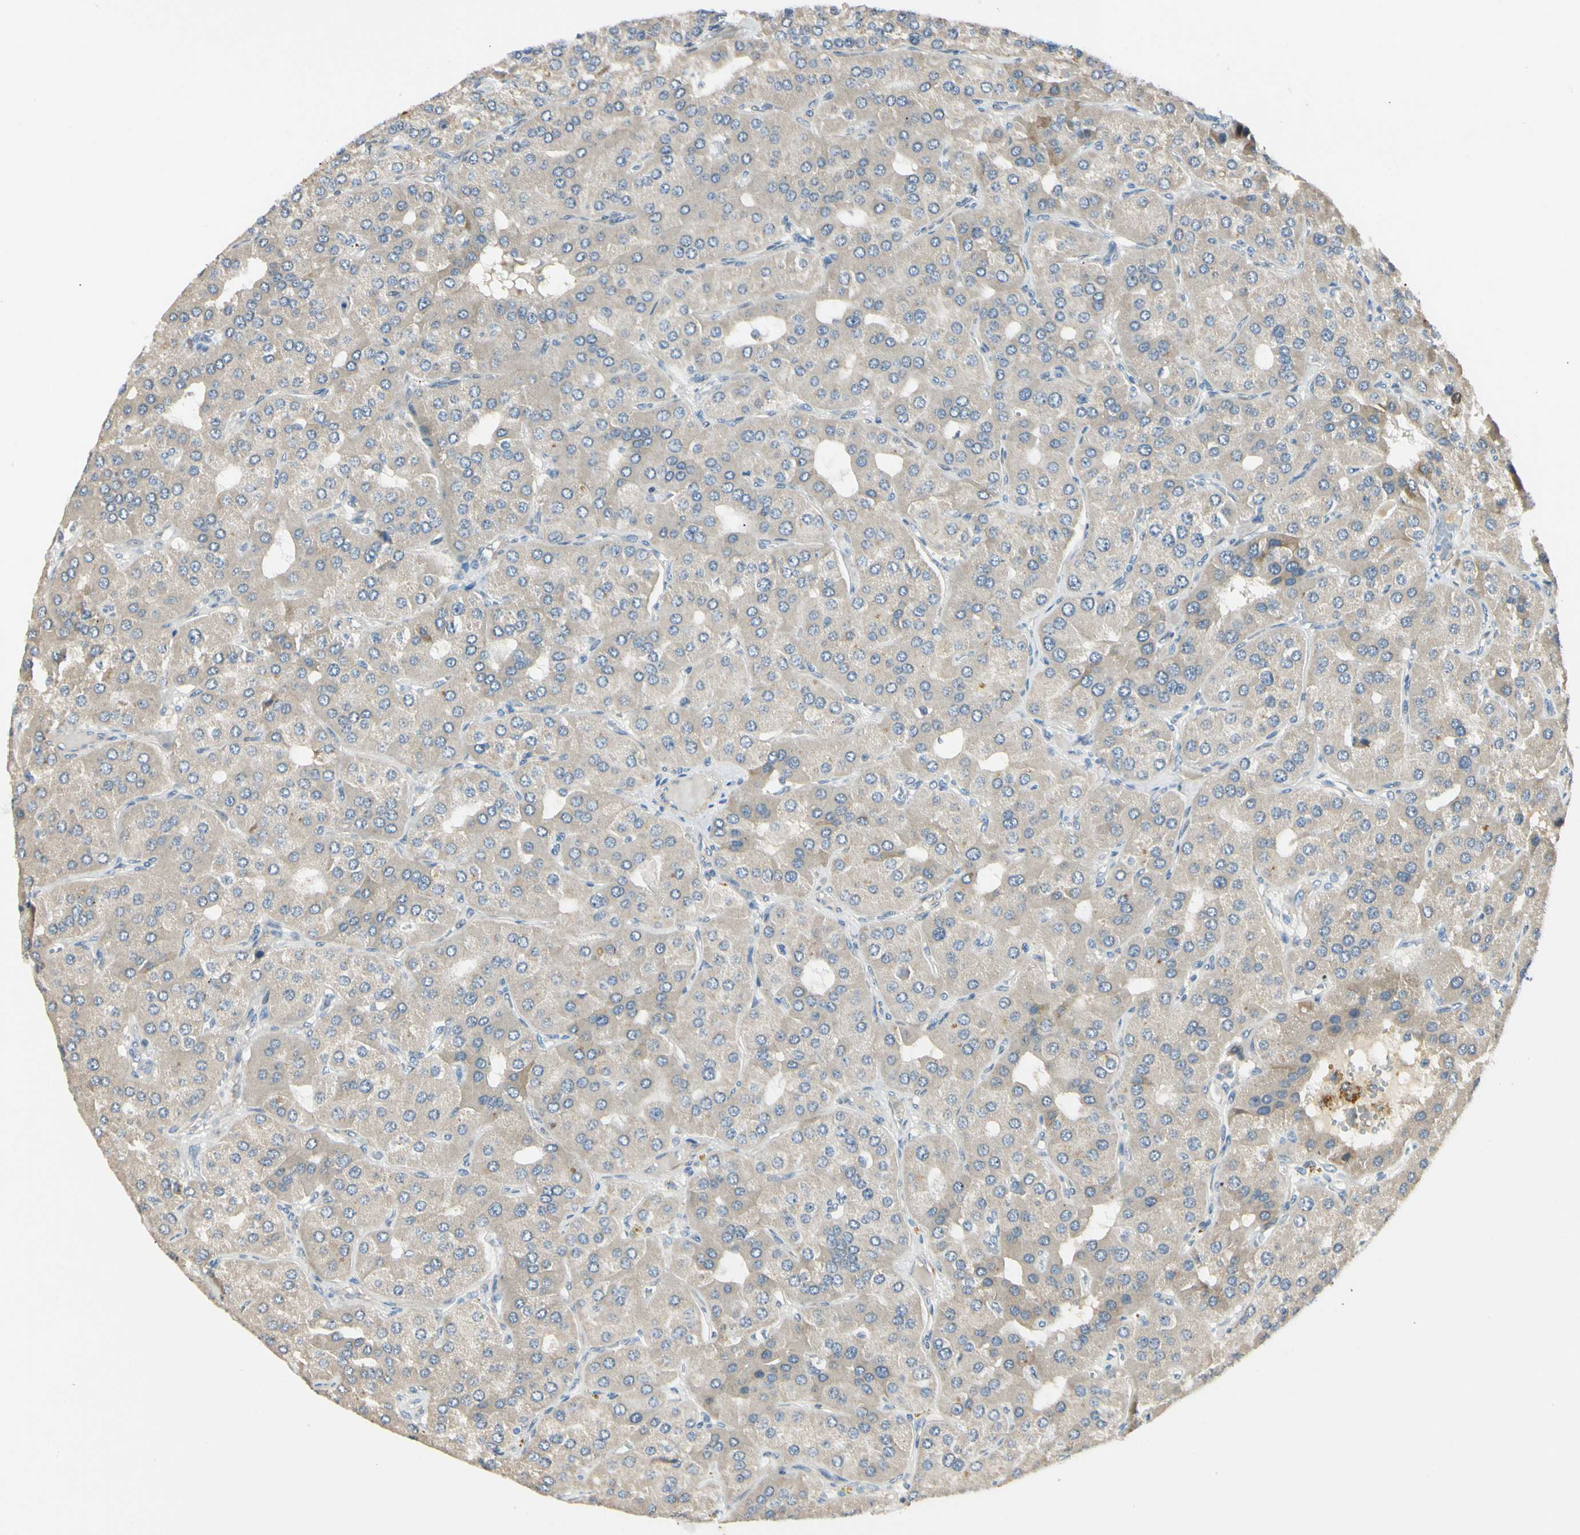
{"staining": {"intensity": "weak", "quantity": ">75%", "location": "cytoplasmic/membranous"}, "tissue": "parathyroid gland", "cell_type": "Glandular cells", "image_type": "normal", "snomed": [{"axis": "morphology", "description": "Normal tissue, NOS"}, {"axis": "morphology", "description": "Adenoma, NOS"}, {"axis": "topography", "description": "Parathyroid gland"}], "caption": "Protein analysis of normal parathyroid gland reveals weak cytoplasmic/membranous staining in about >75% of glandular cells.", "gene": "P4HA3", "patient": {"sex": "female", "age": 86}}